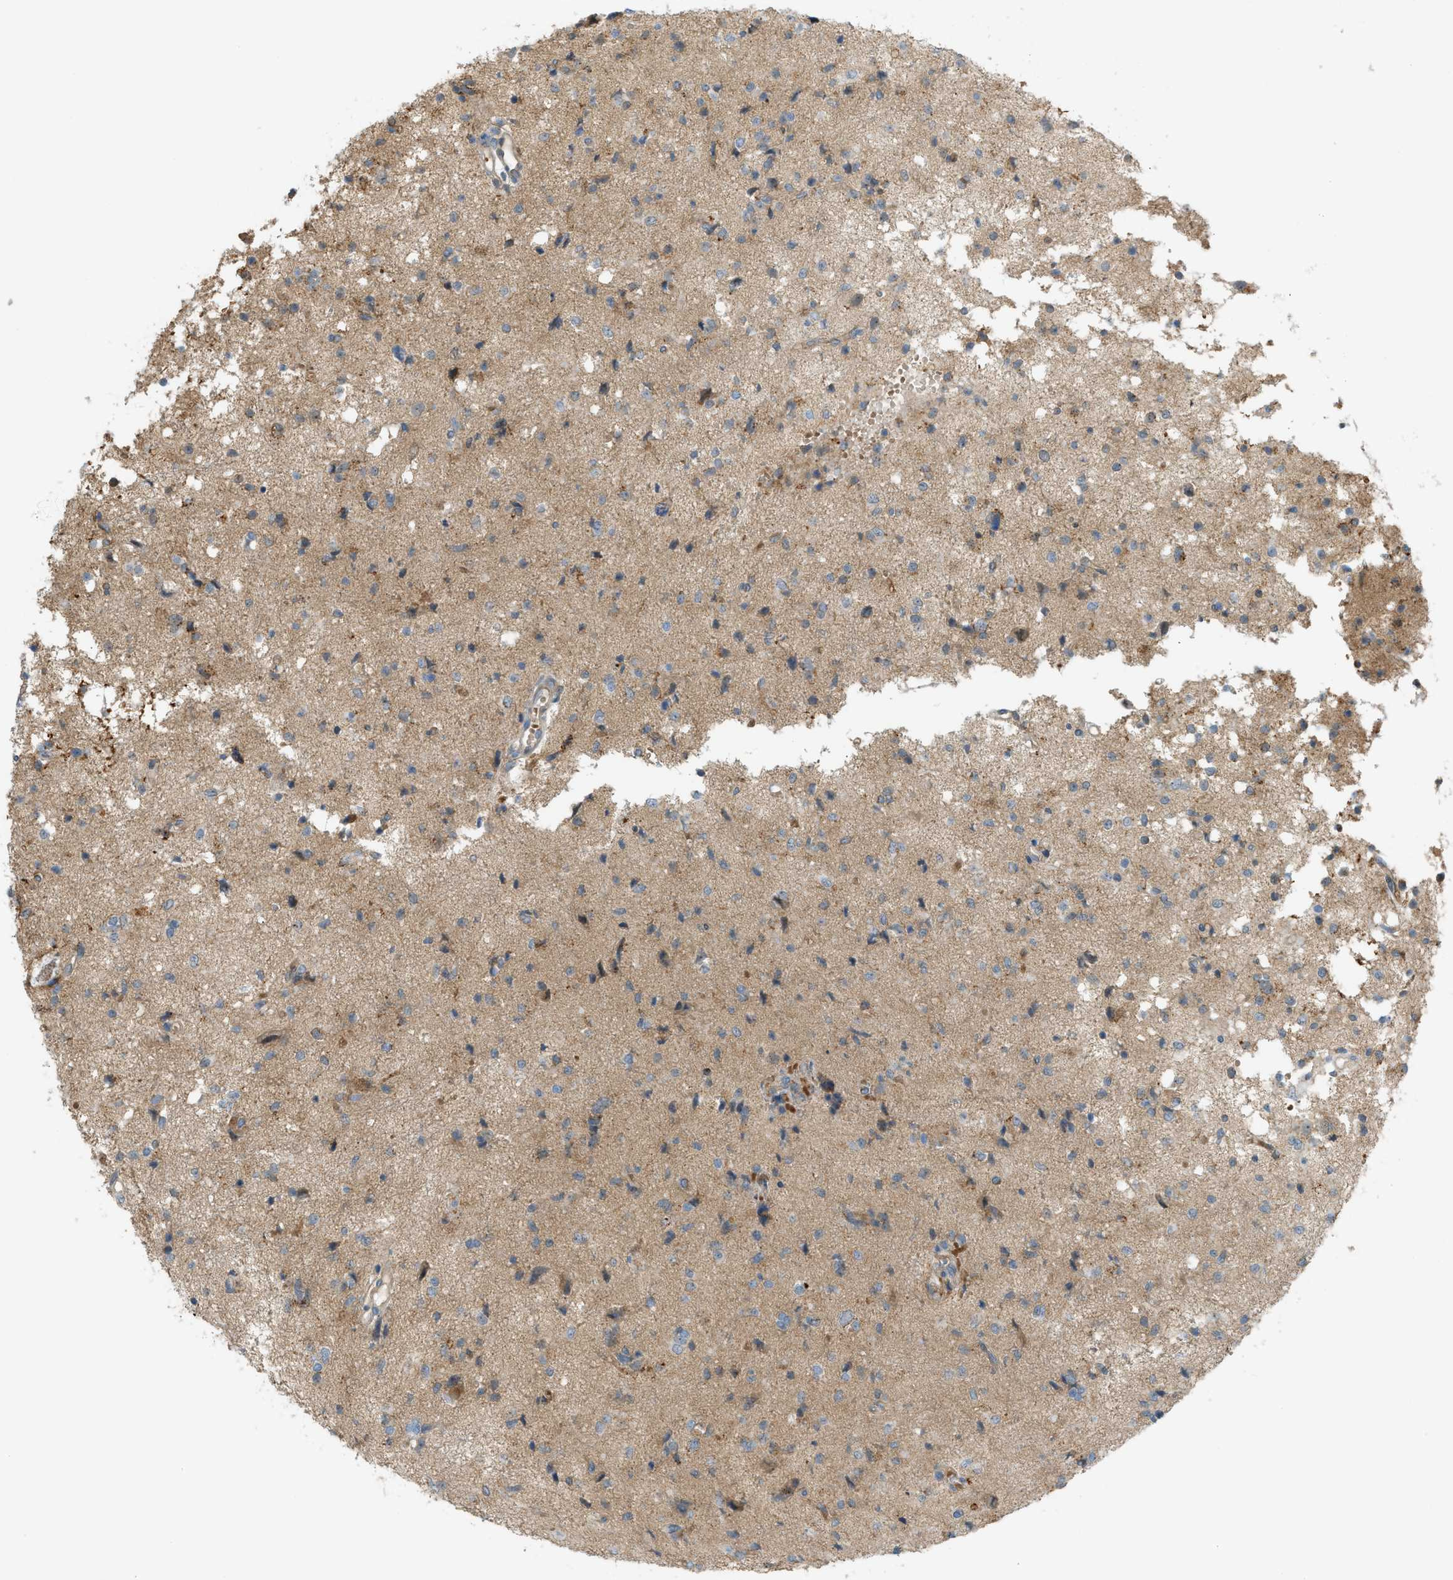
{"staining": {"intensity": "weak", "quantity": "25%-75%", "location": "cytoplasmic/membranous"}, "tissue": "glioma", "cell_type": "Tumor cells", "image_type": "cancer", "snomed": [{"axis": "morphology", "description": "Glioma, malignant, High grade"}, {"axis": "topography", "description": "Brain"}], "caption": "Protein staining of malignant high-grade glioma tissue displays weak cytoplasmic/membranous expression in about 25%-75% of tumor cells.", "gene": "GRK6", "patient": {"sex": "female", "age": 59}}